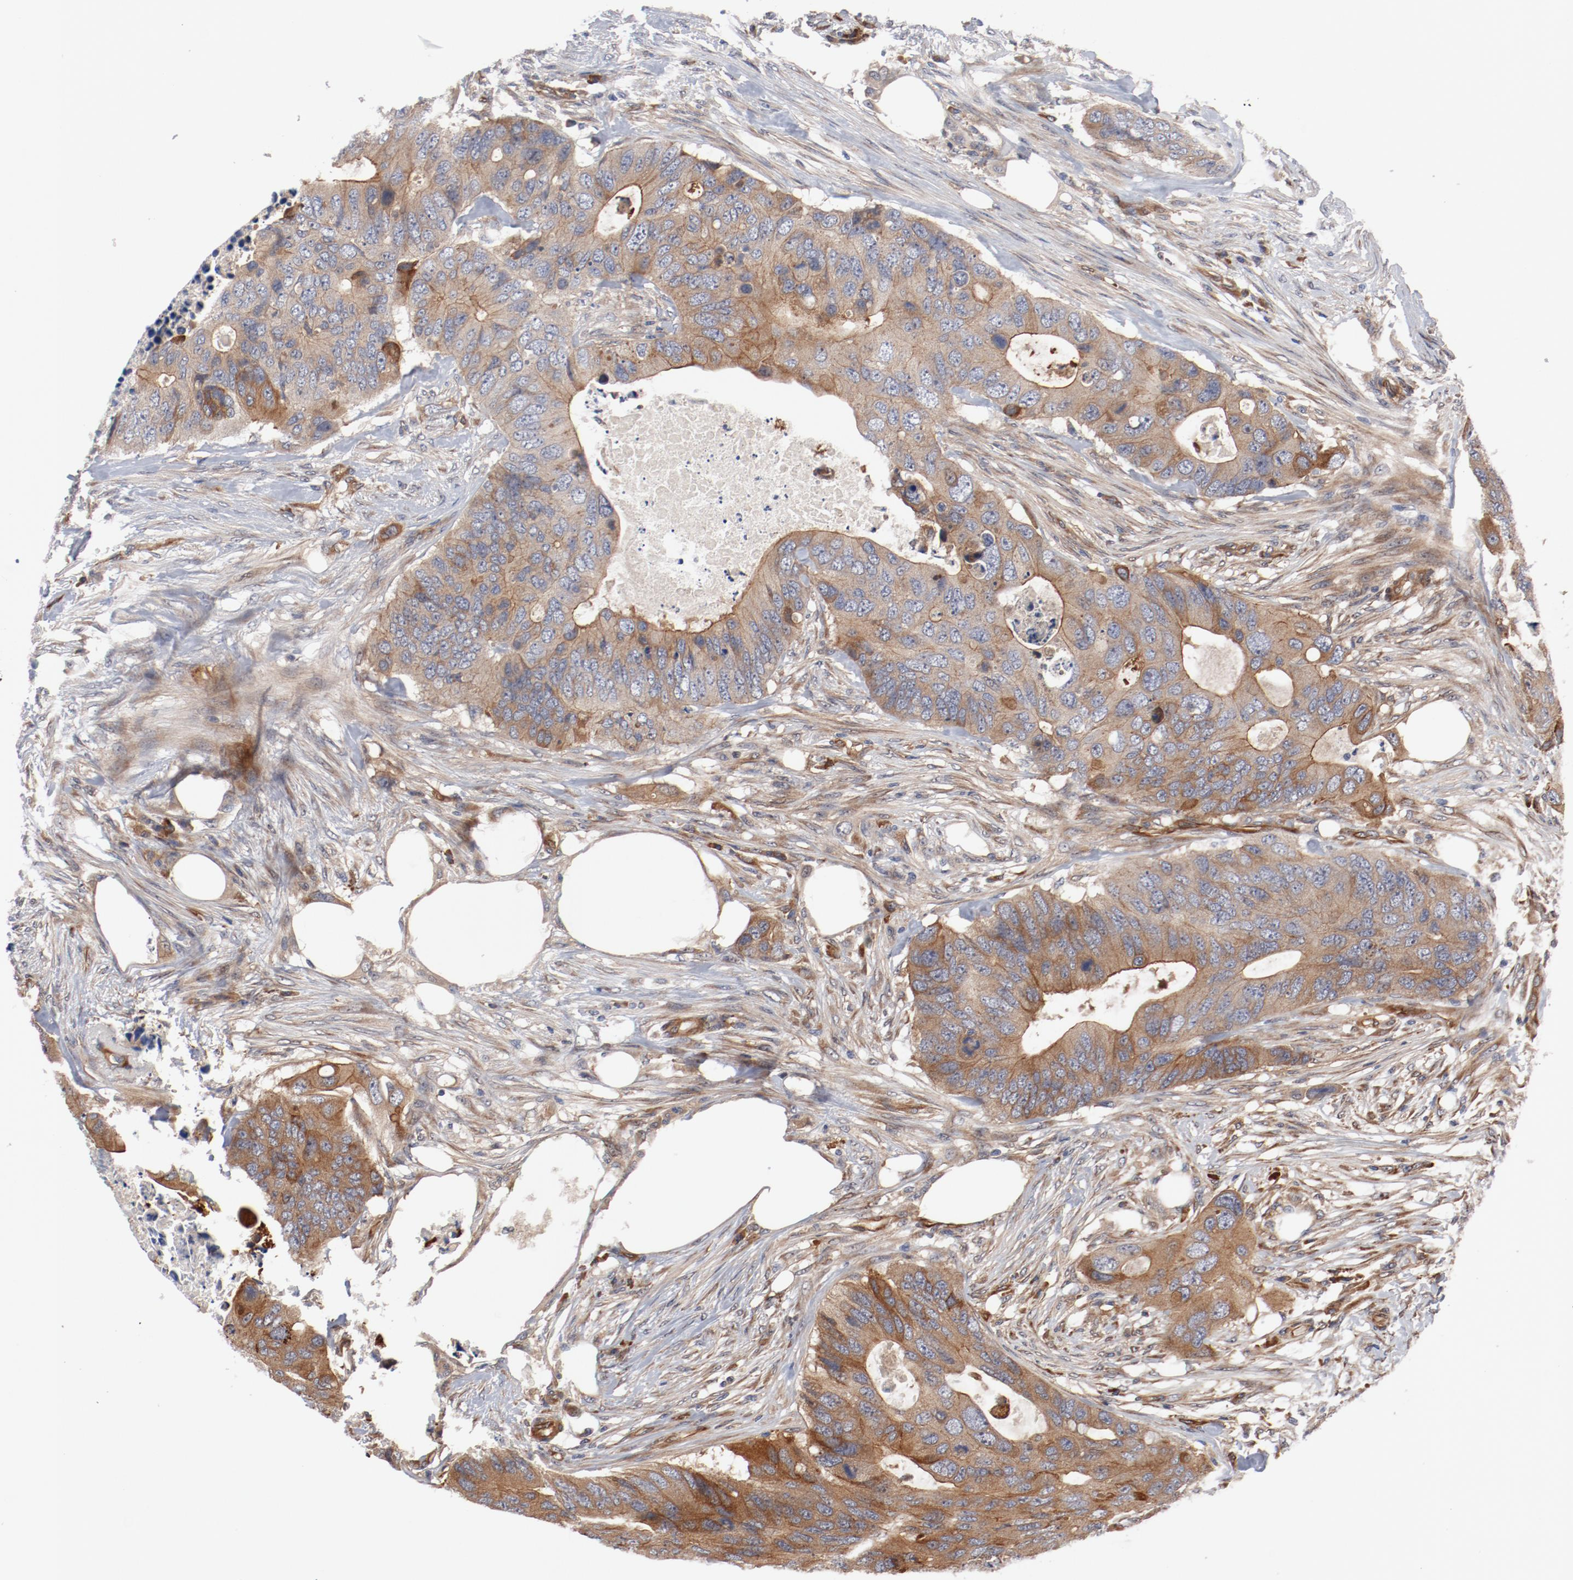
{"staining": {"intensity": "moderate", "quantity": ">75%", "location": "cytoplasmic/membranous"}, "tissue": "colorectal cancer", "cell_type": "Tumor cells", "image_type": "cancer", "snomed": [{"axis": "morphology", "description": "Adenocarcinoma, NOS"}, {"axis": "topography", "description": "Colon"}], "caption": "Human colorectal cancer (adenocarcinoma) stained with a brown dye displays moderate cytoplasmic/membranous positive expression in approximately >75% of tumor cells.", "gene": "PITPNM2", "patient": {"sex": "male", "age": 71}}